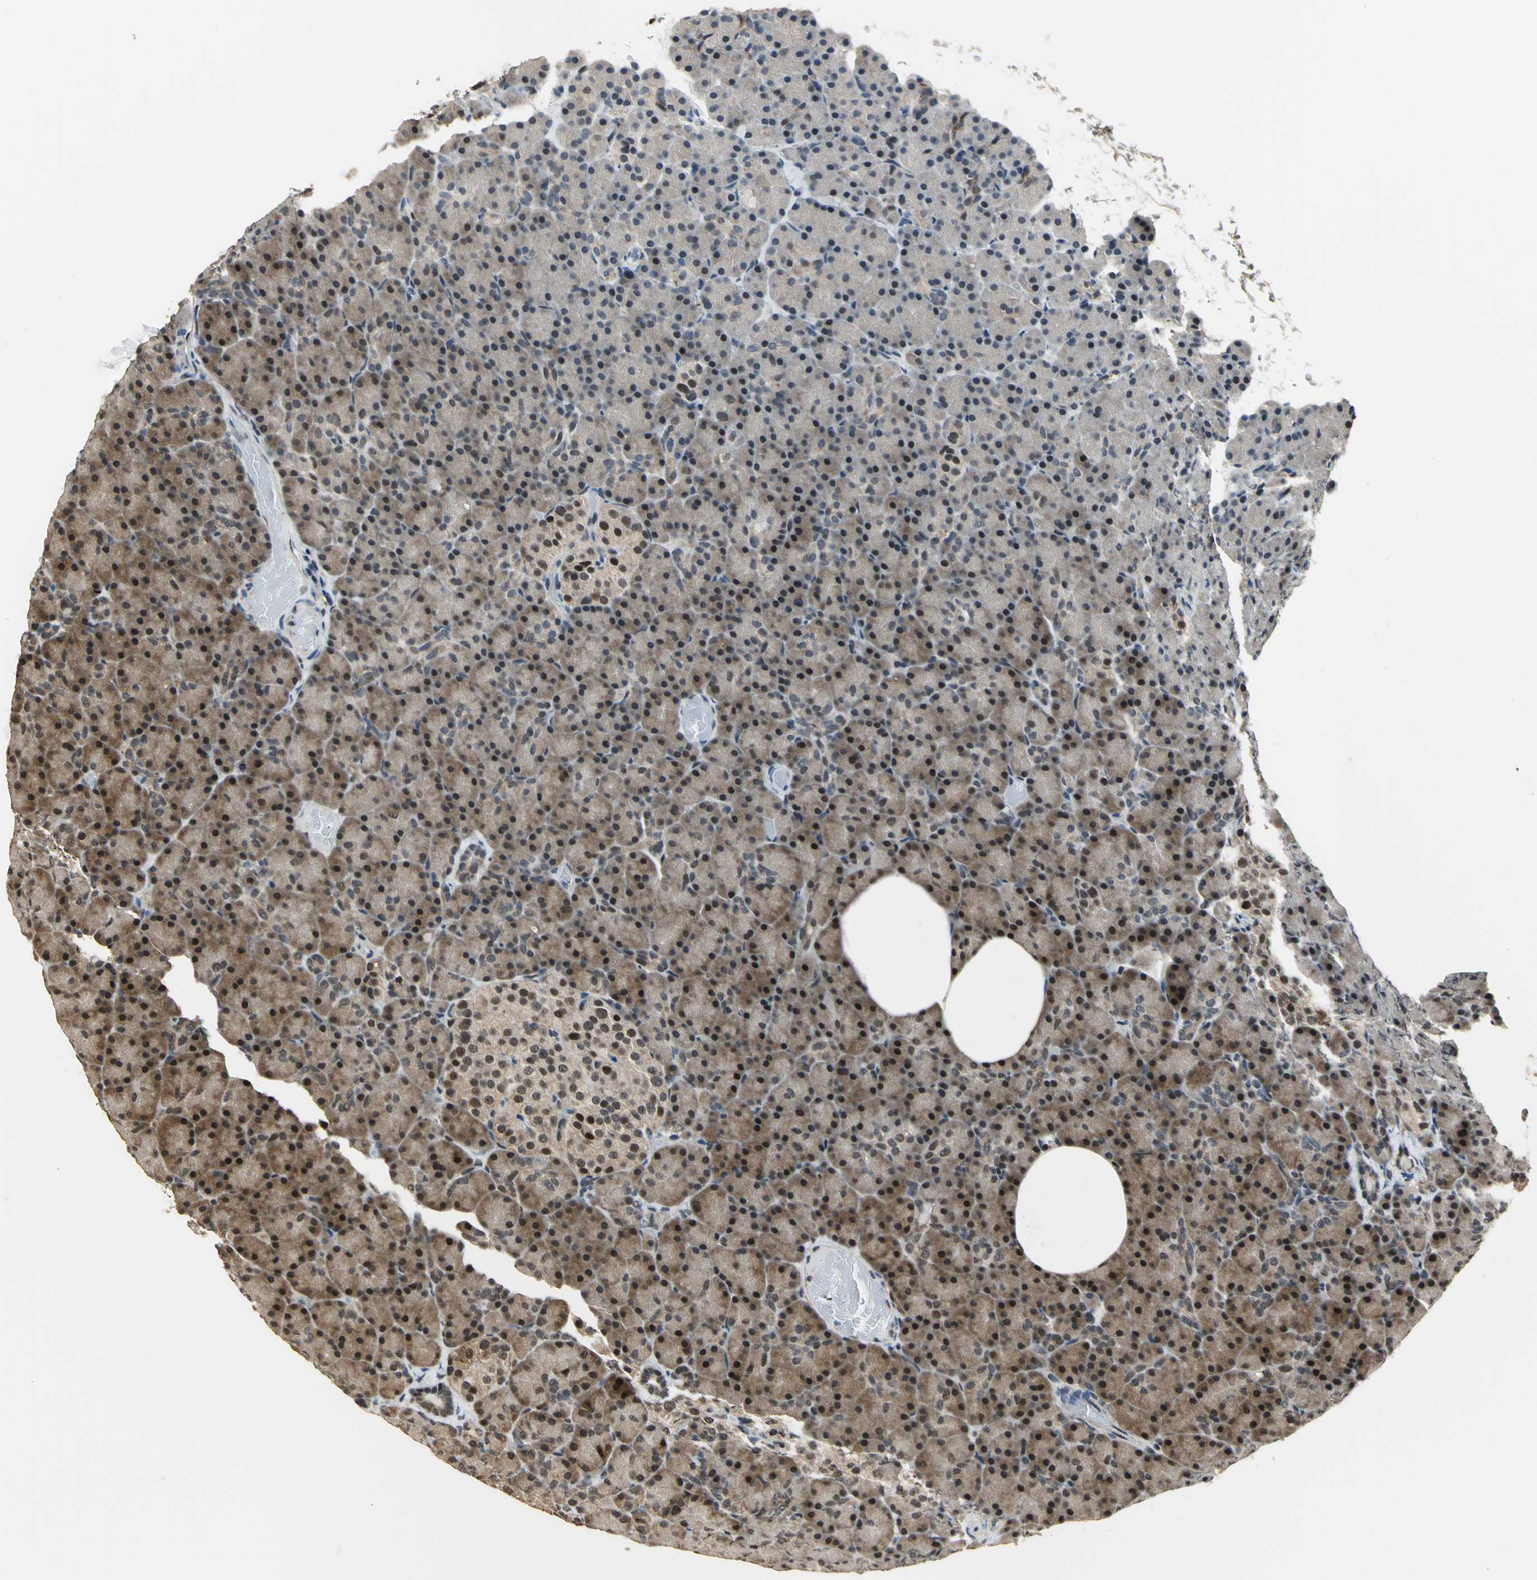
{"staining": {"intensity": "weak", "quantity": ">75%", "location": "cytoplasmic/membranous,nuclear"}, "tissue": "pancreas", "cell_type": "Exocrine glandular cells", "image_type": "normal", "snomed": [{"axis": "morphology", "description": "Normal tissue, NOS"}, {"axis": "topography", "description": "Pancreas"}], "caption": "A brown stain labels weak cytoplasmic/membranous,nuclear positivity of a protein in exocrine glandular cells of benign human pancreas. The protein of interest is stained brown, and the nuclei are stained in blue (DAB (3,3'-diaminobenzidine) IHC with brightfield microscopy, high magnification).", "gene": "MIS18BP1", "patient": {"sex": "female", "age": 43}}